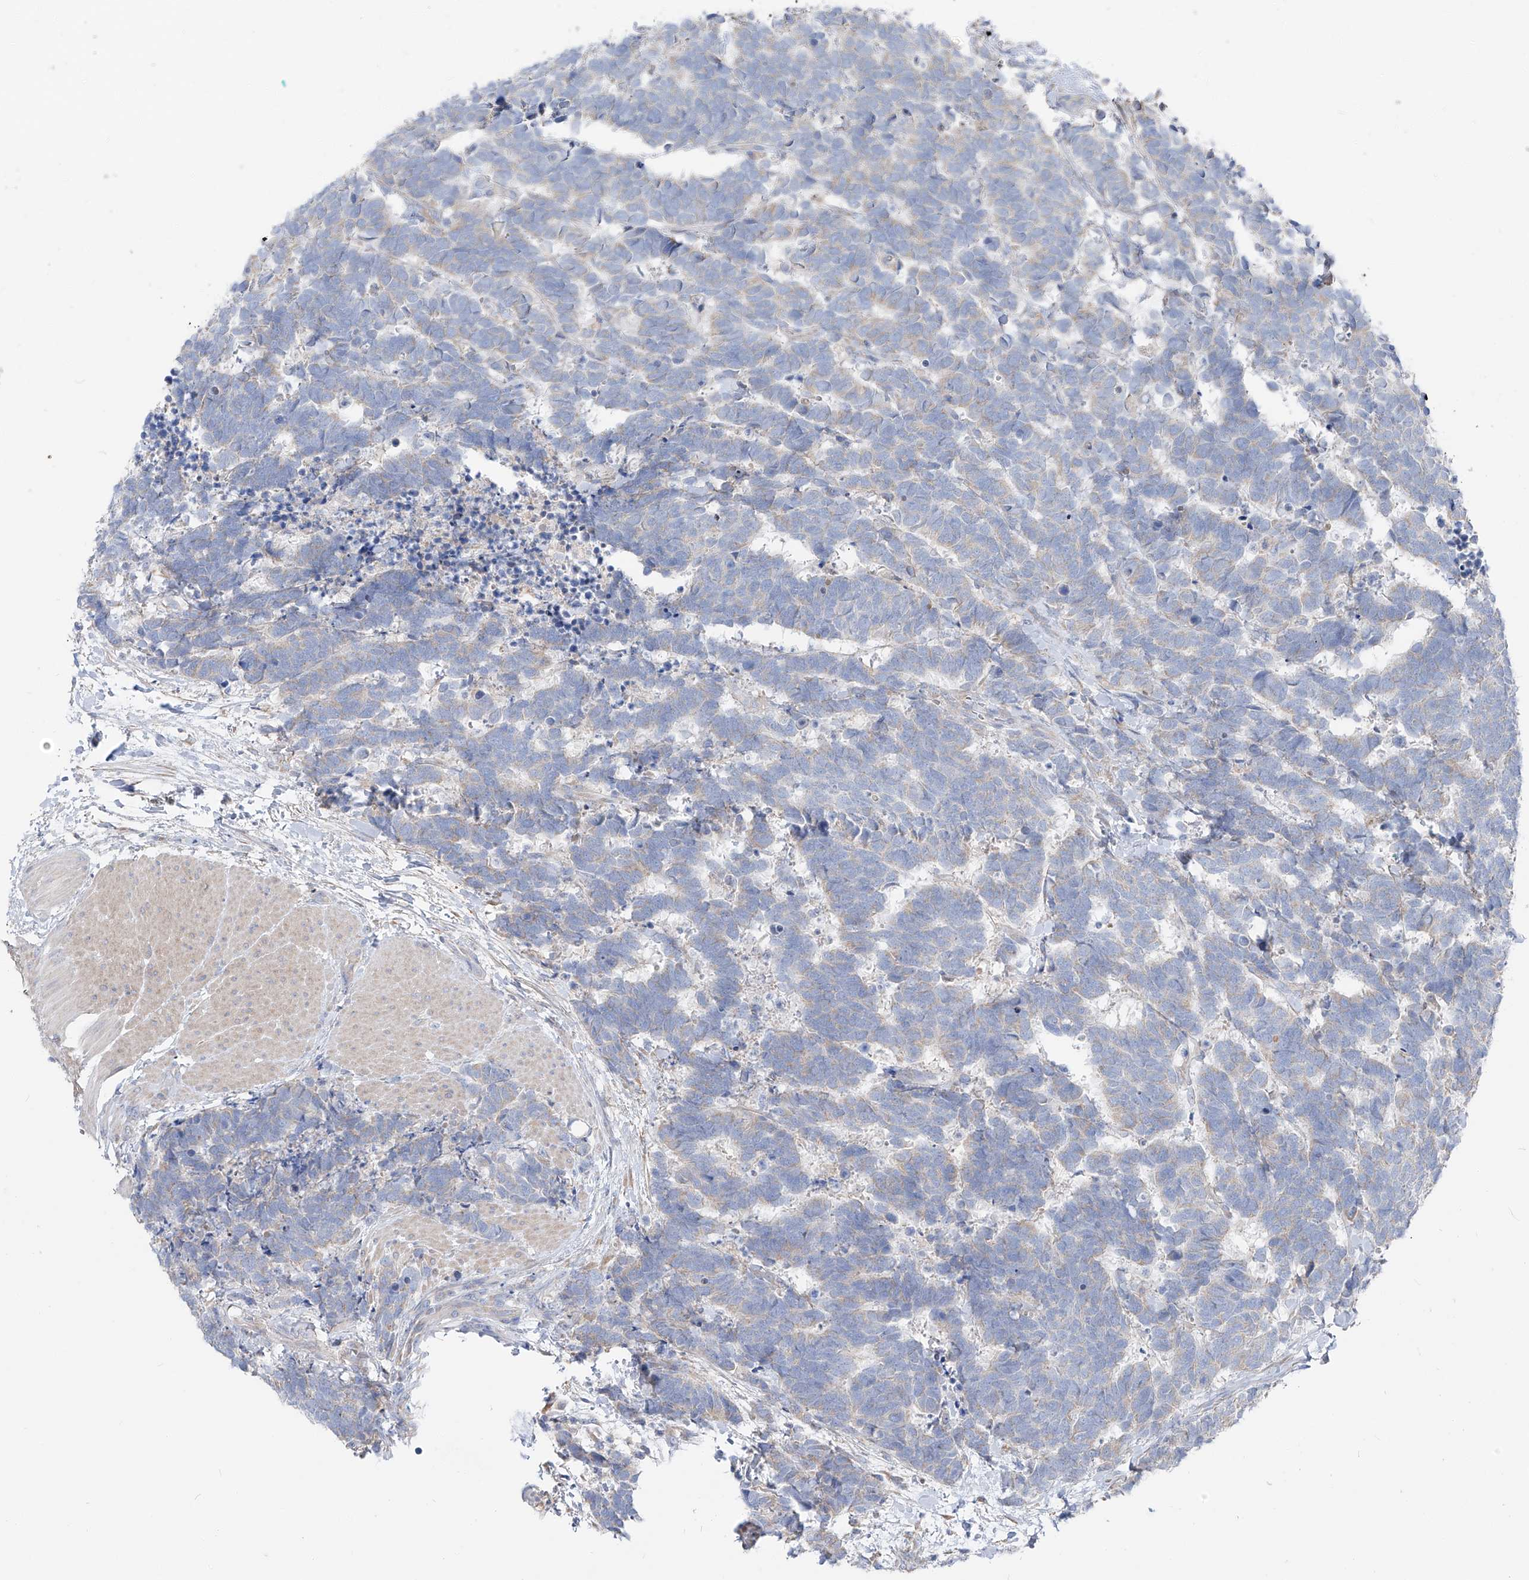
{"staining": {"intensity": "negative", "quantity": "none", "location": "none"}, "tissue": "carcinoid", "cell_type": "Tumor cells", "image_type": "cancer", "snomed": [{"axis": "morphology", "description": "Carcinoma, NOS"}, {"axis": "morphology", "description": "Carcinoid, malignant, NOS"}, {"axis": "topography", "description": "Urinary bladder"}], "caption": "Histopathology image shows no protein expression in tumor cells of carcinoid tissue.", "gene": "UFL1", "patient": {"sex": "male", "age": 57}}